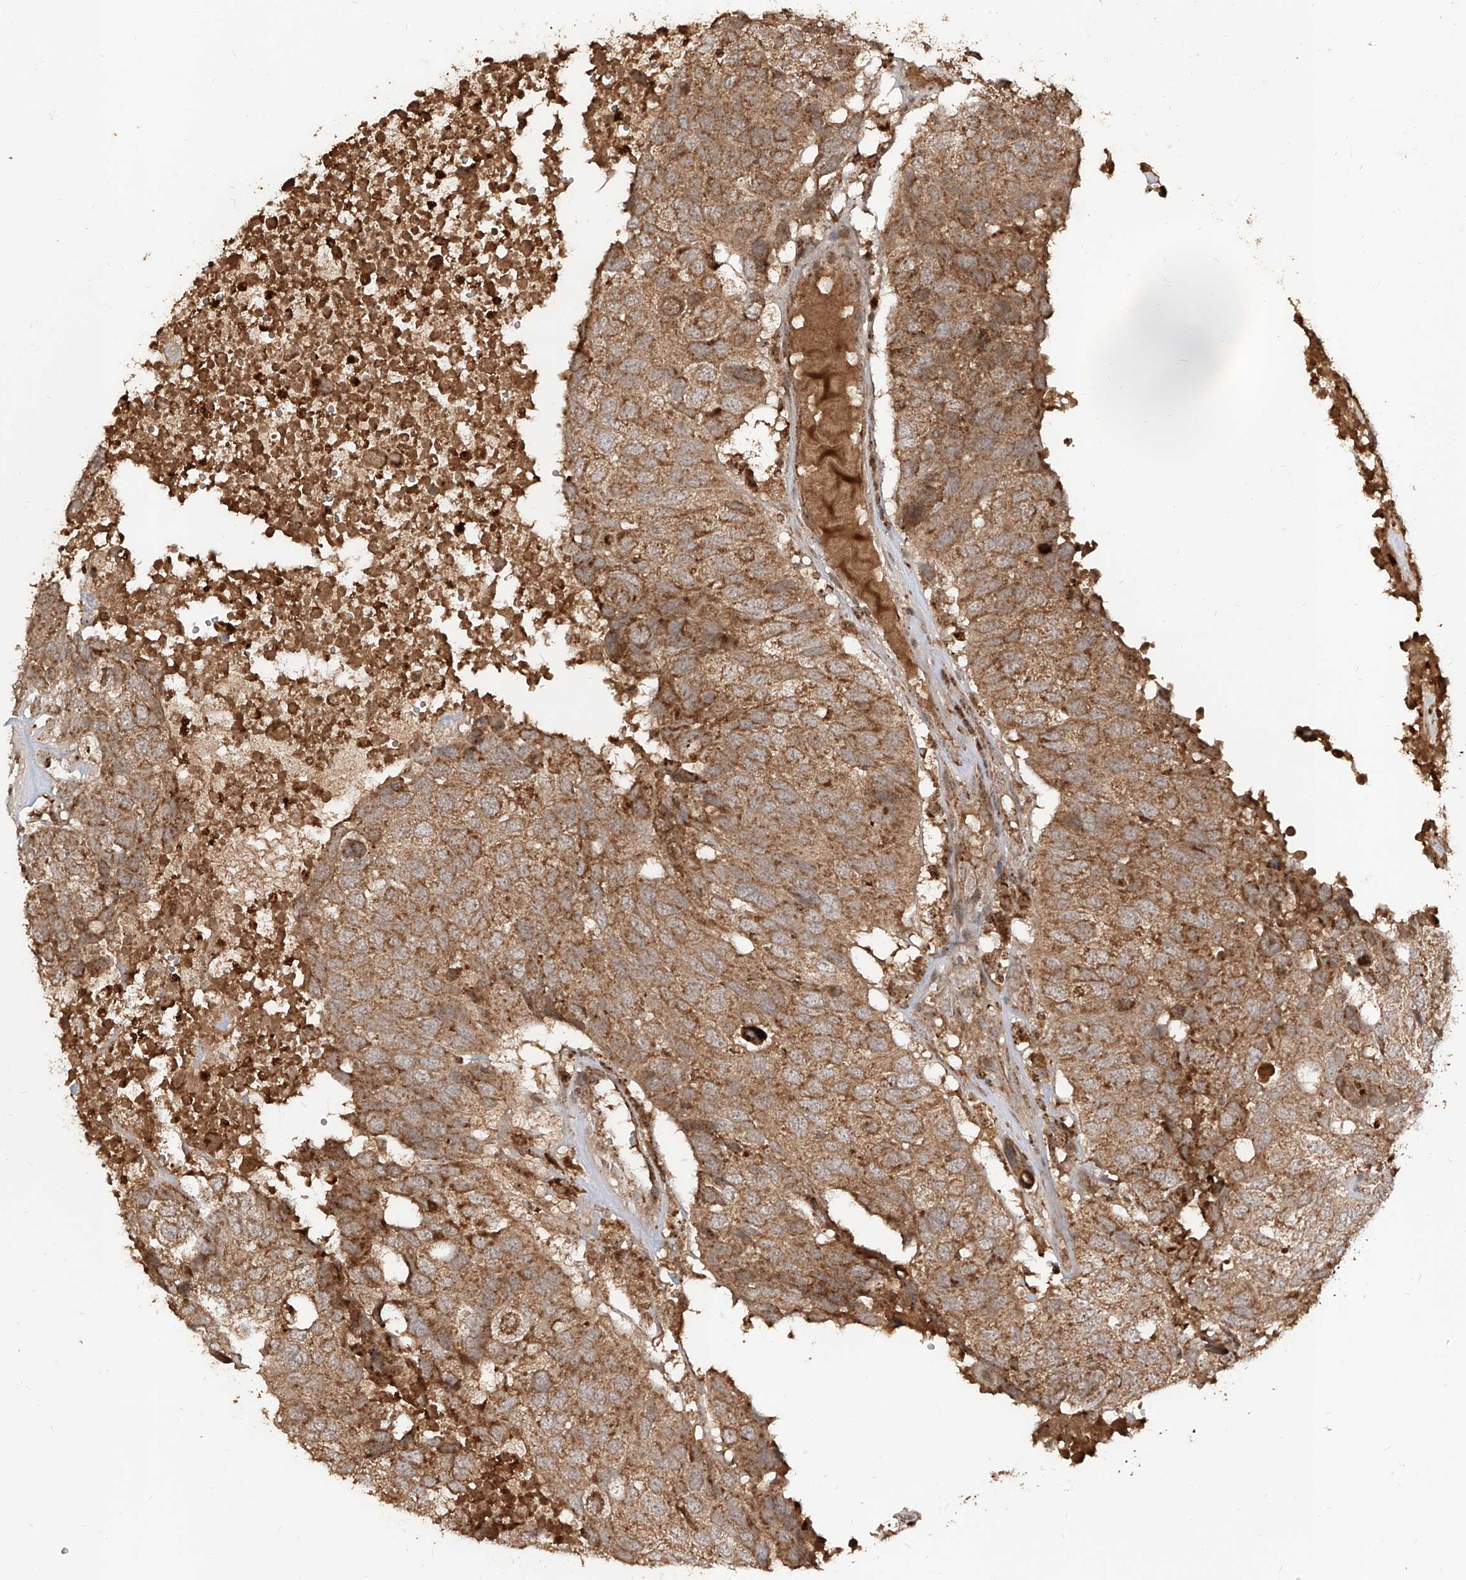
{"staining": {"intensity": "moderate", "quantity": ">75%", "location": "cytoplasmic/membranous"}, "tissue": "head and neck cancer", "cell_type": "Tumor cells", "image_type": "cancer", "snomed": [{"axis": "morphology", "description": "Squamous cell carcinoma, NOS"}, {"axis": "topography", "description": "Head-Neck"}], "caption": "A brown stain labels moderate cytoplasmic/membranous staining of a protein in human head and neck cancer tumor cells. The protein is shown in brown color, while the nuclei are stained blue.", "gene": "AIM2", "patient": {"sex": "male", "age": 66}}